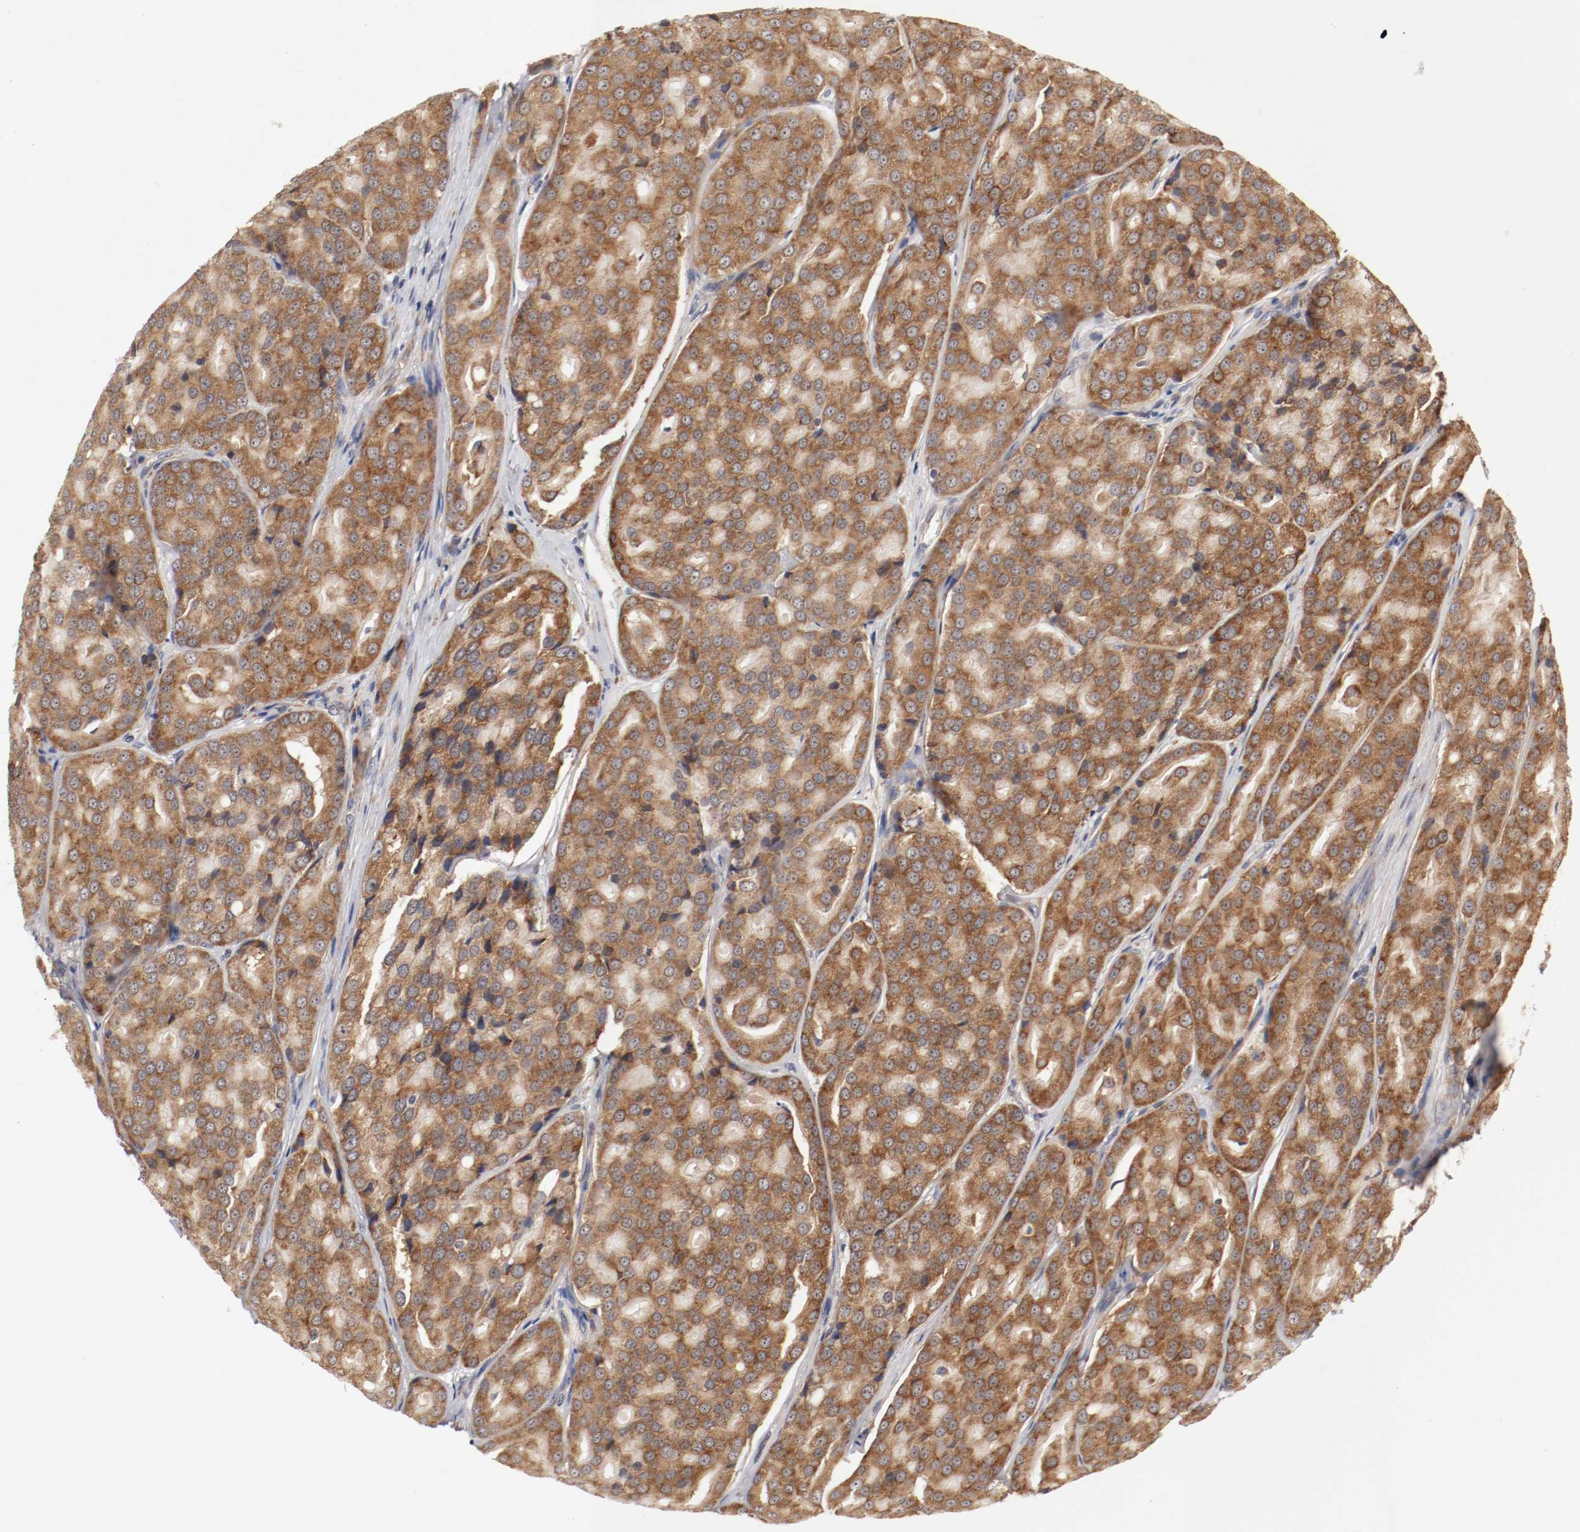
{"staining": {"intensity": "strong", "quantity": ">75%", "location": "cytoplasmic/membranous"}, "tissue": "prostate cancer", "cell_type": "Tumor cells", "image_type": "cancer", "snomed": [{"axis": "morphology", "description": "Adenocarcinoma, High grade"}, {"axis": "topography", "description": "Prostate"}], "caption": "Prostate adenocarcinoma (high-grade) was stained to show a protein in brown. There is high levels of strong cytoplasmic/membranous positivity in approximately >75% of tumor cells.", "gene": "FKBP3", "patient": {"sex": "male", "age": 64}}